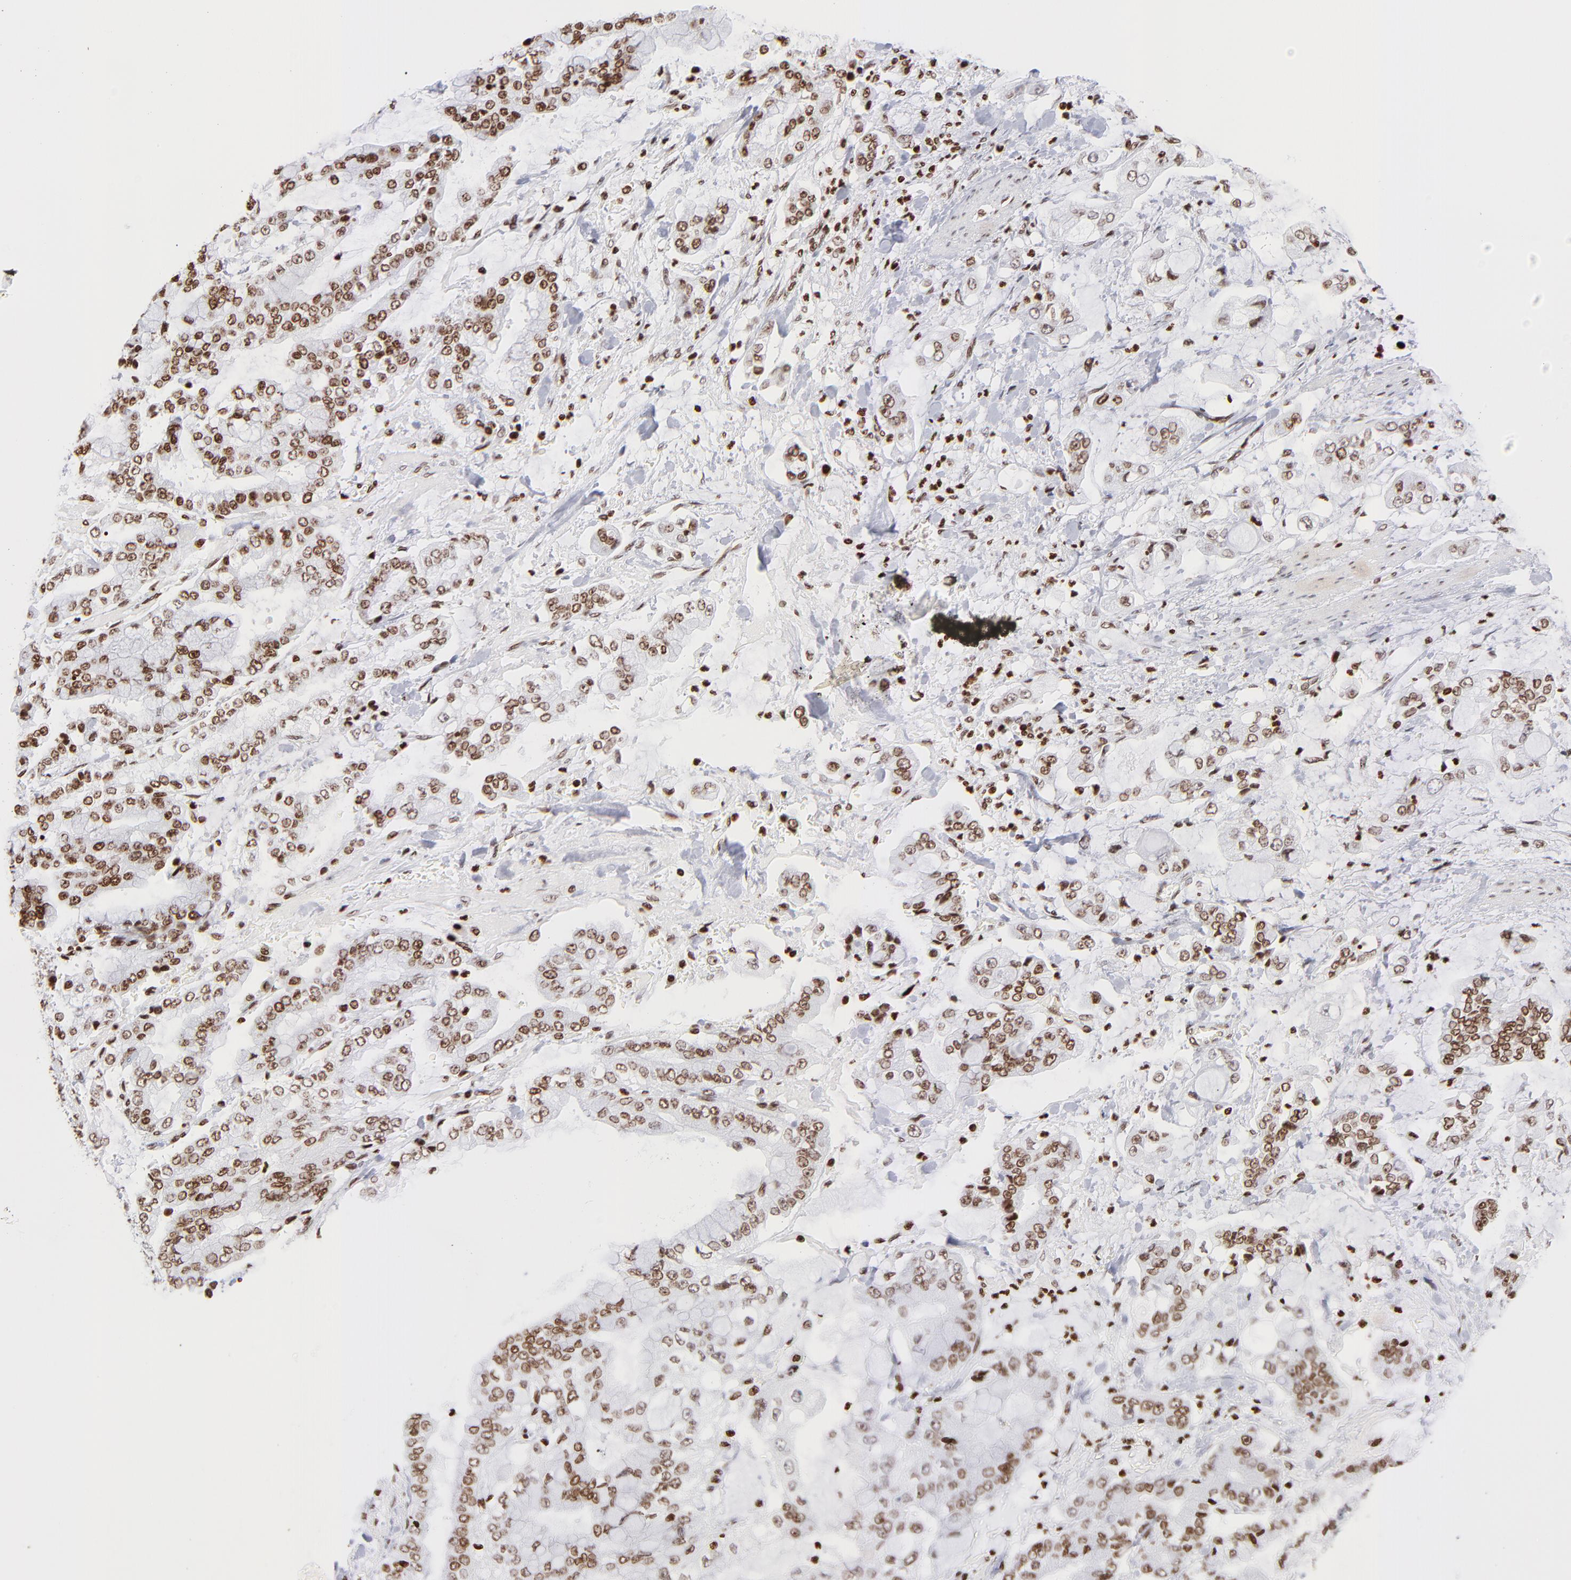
{"staining": {"intensity": "moderate", "quantity": ">75%", "location": "nuclear"}, "tissue": "stomach cancer", "cell_type": "Tumor cells", "image_type": "cancer", "snomed": [{"axis": "morphology", "description": "Normal tissue, NOS"}, {"axis": "morphology", "description": "Adenocarcinoma, NOS"}, {"axis": "topography", "description": "Stomach, upper"}, {"axis": "topography", "description": "Stomach"}], "caption": "Tumor cells reveal moderate nuclear positivity in about >75% of cells in stomach adenocarcinoma.", "gene": "RTL4", "patient": {"sex": "male", "age": 76}}